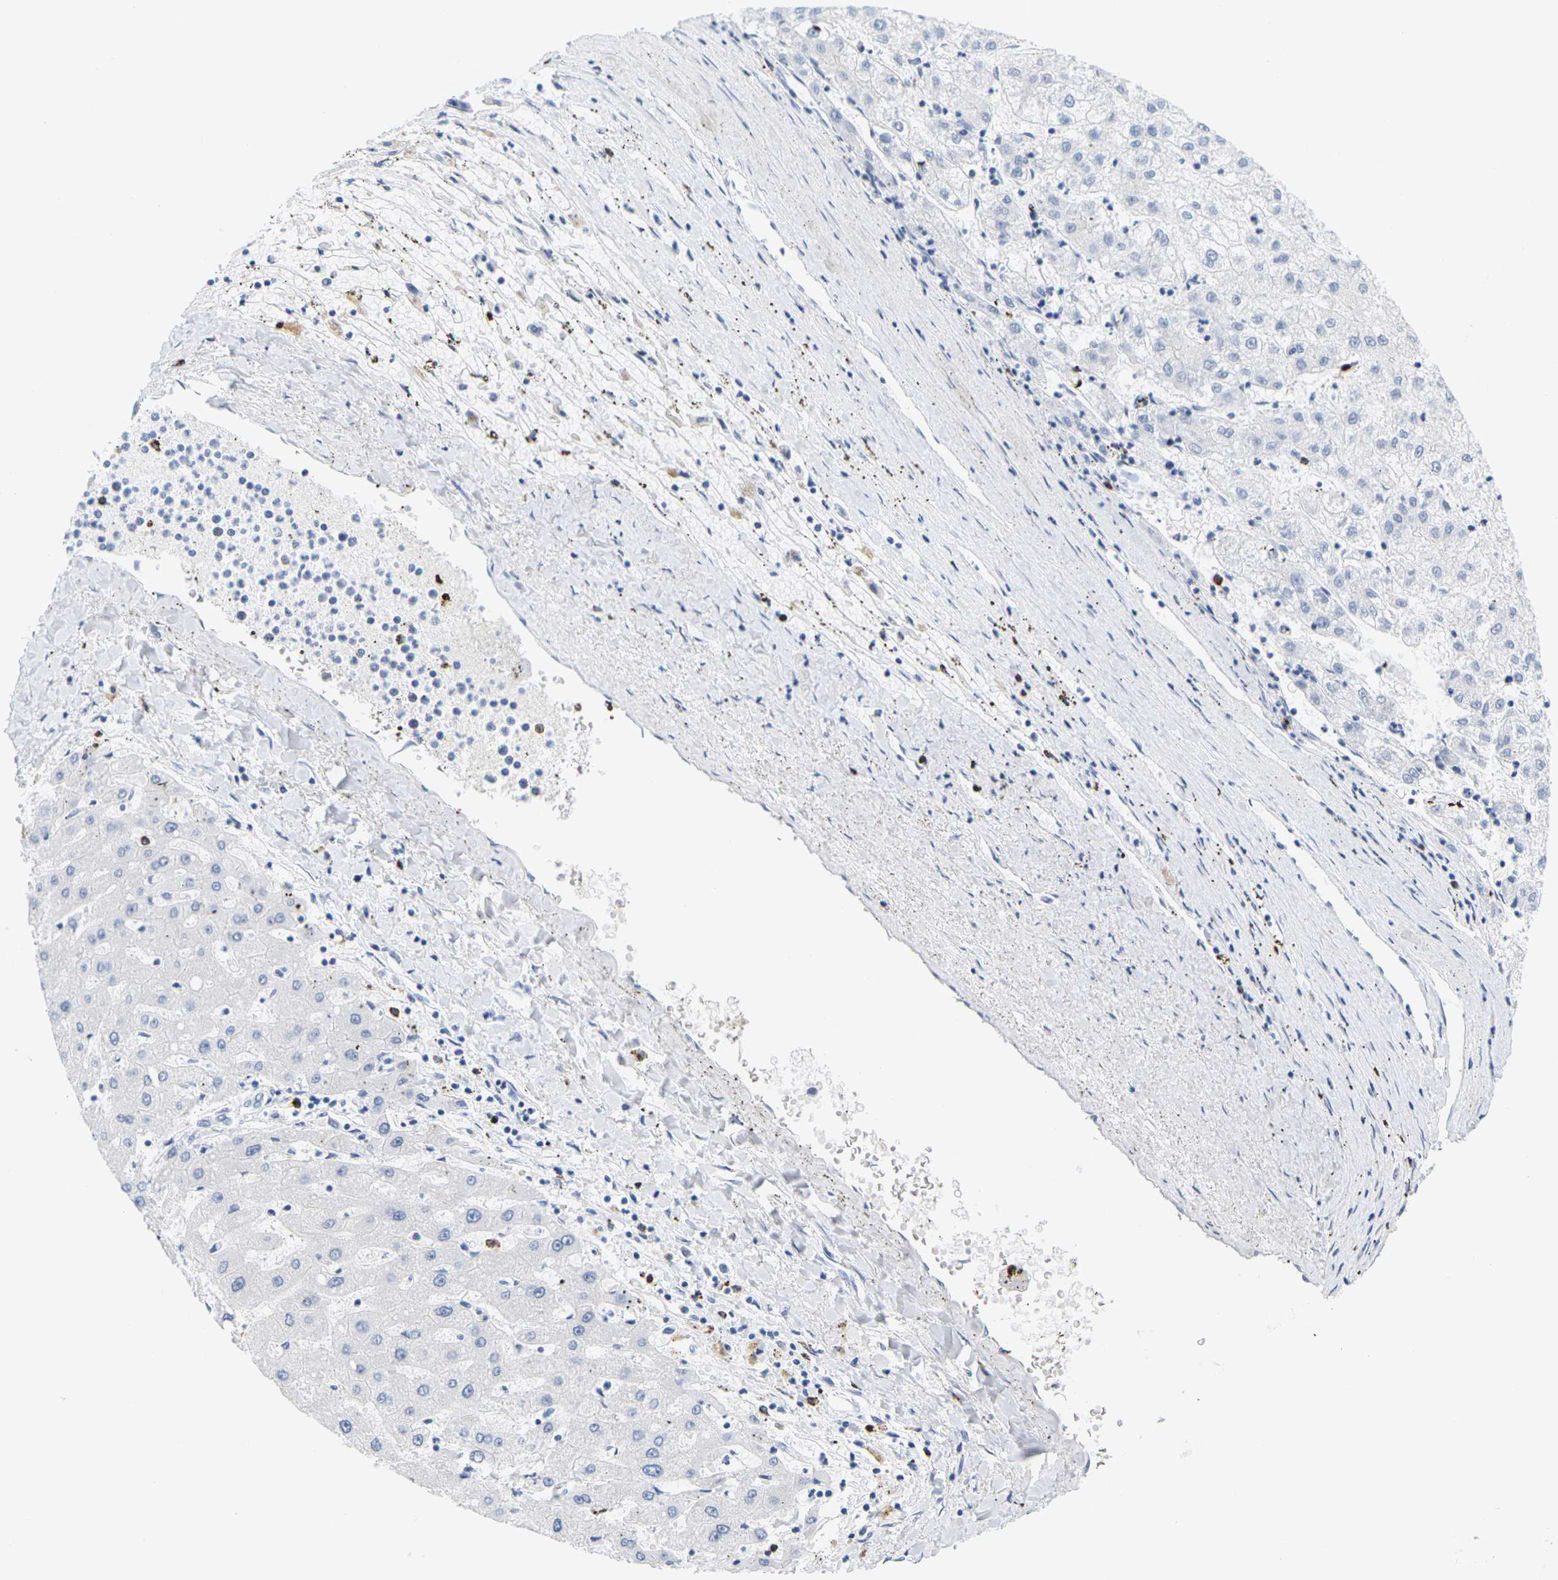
{"staining": {"intensity": "negative", "quantity": "none", "location": "none"}, "tissue": "liver cancer", "cell_type": "Tumor cells", "image_type": "cancer", "snomed": [{"axis": "morphology", "description": "Carcinoma, Hepatocellular, NOS"}, {"axis": "topography", "description": "Liver"}], "caption": "The photomicrograph shows no staining of tumor cells in liver hepatocellular carcinoma.", "gene": "HLA-DOB", "patient": {"sex": "male", "age": 72}}